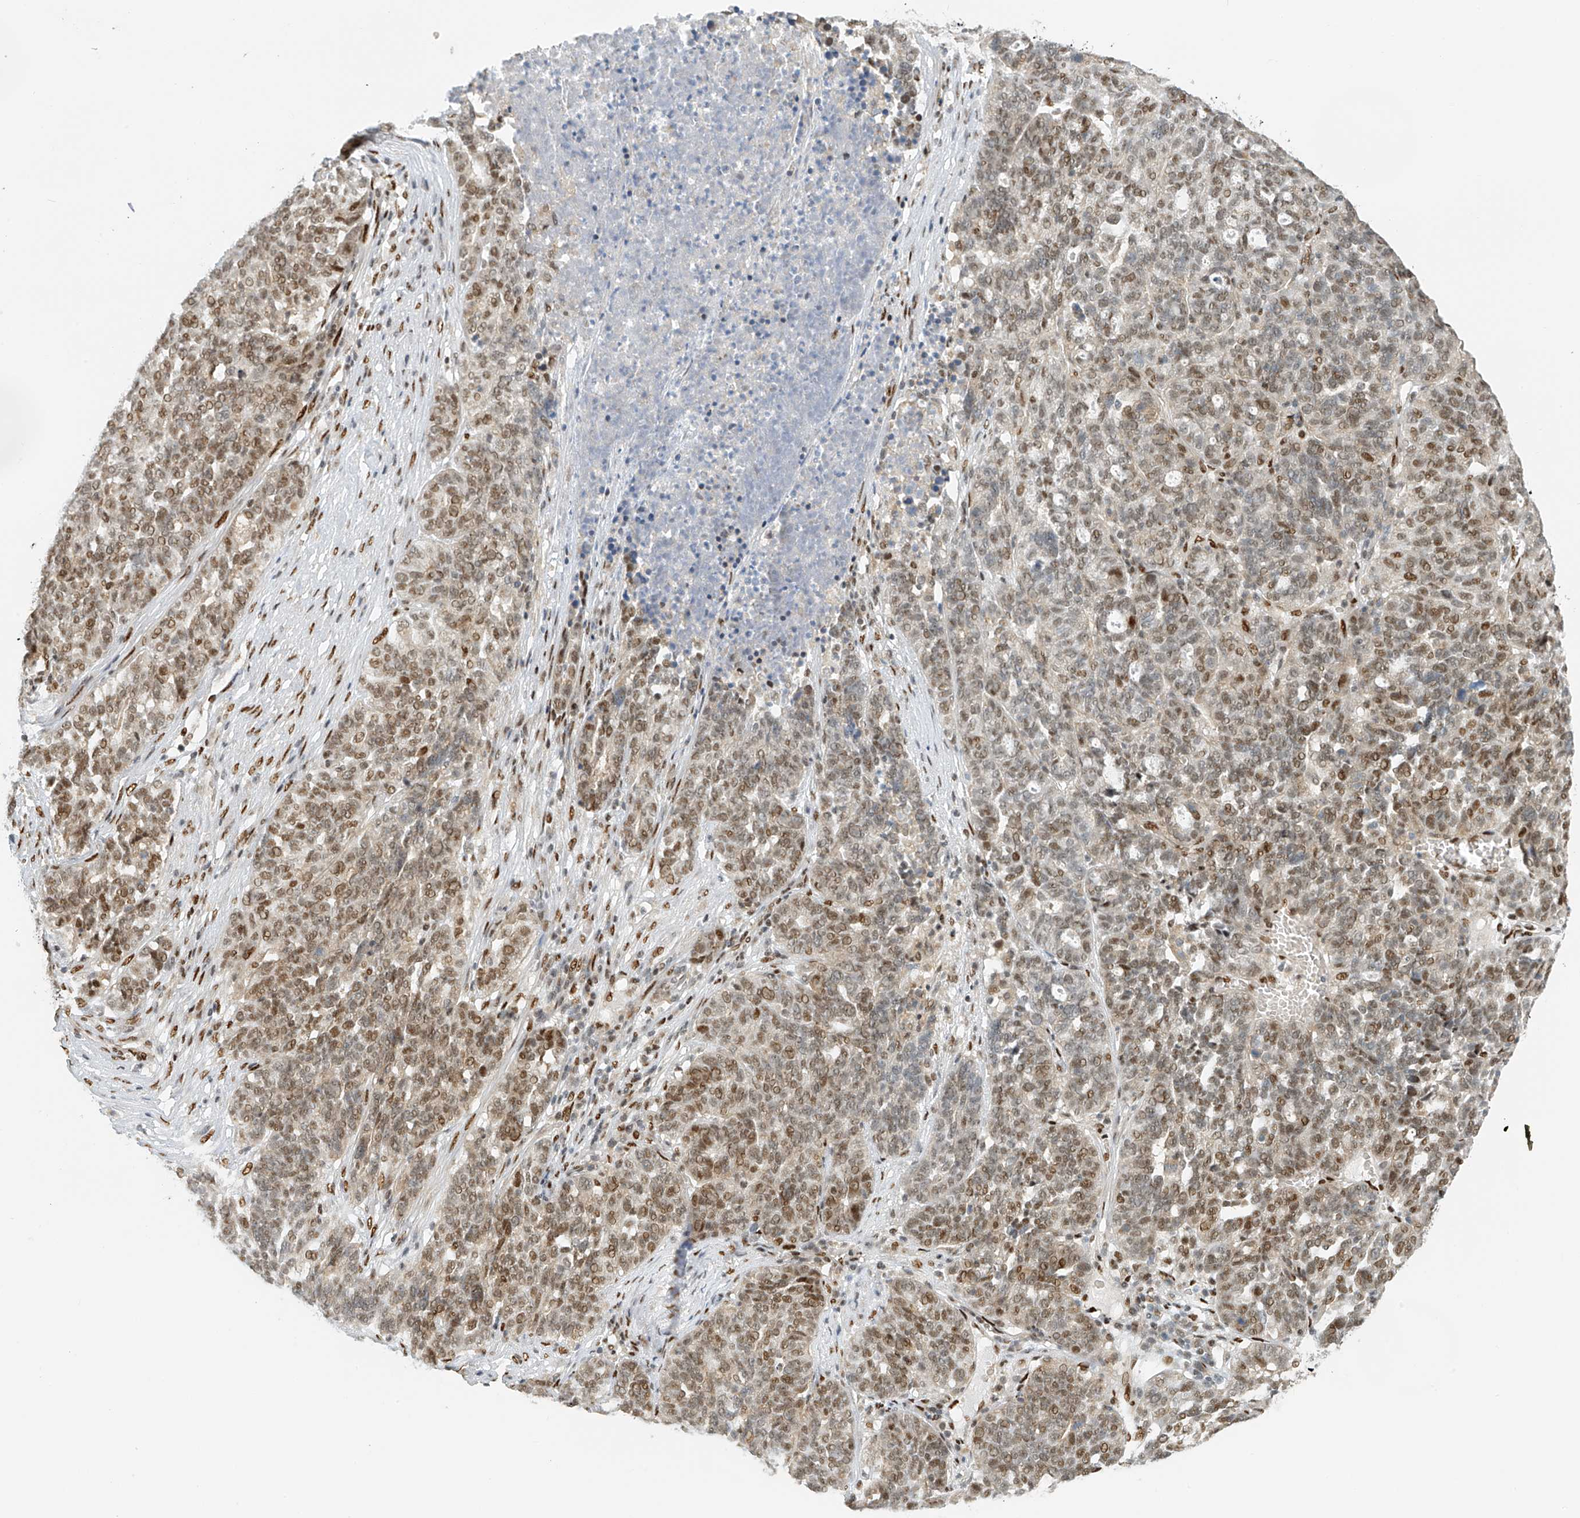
{"staining": {"intensity": "moderate", "quantity": ">75%", "location": "nuclear"}, "tissue": "ovarian cancer", "cell_type": "Tumor cells", "image_type": "cancer", "snomed": [{"axis": "morphology", "description": "Cystadenocarcinoma, serous, NOS"}, {"axis": "topography", "description": "Ovary"}], "caption": "This is a micrograph of immunohistochemistry staining of serous cystadenocarcinoma (ovarian), which shows moderate staining in the nuclear of tumor cells.", "gene": "ZNF514", "patient": {"sex": "female", "age": 59}}